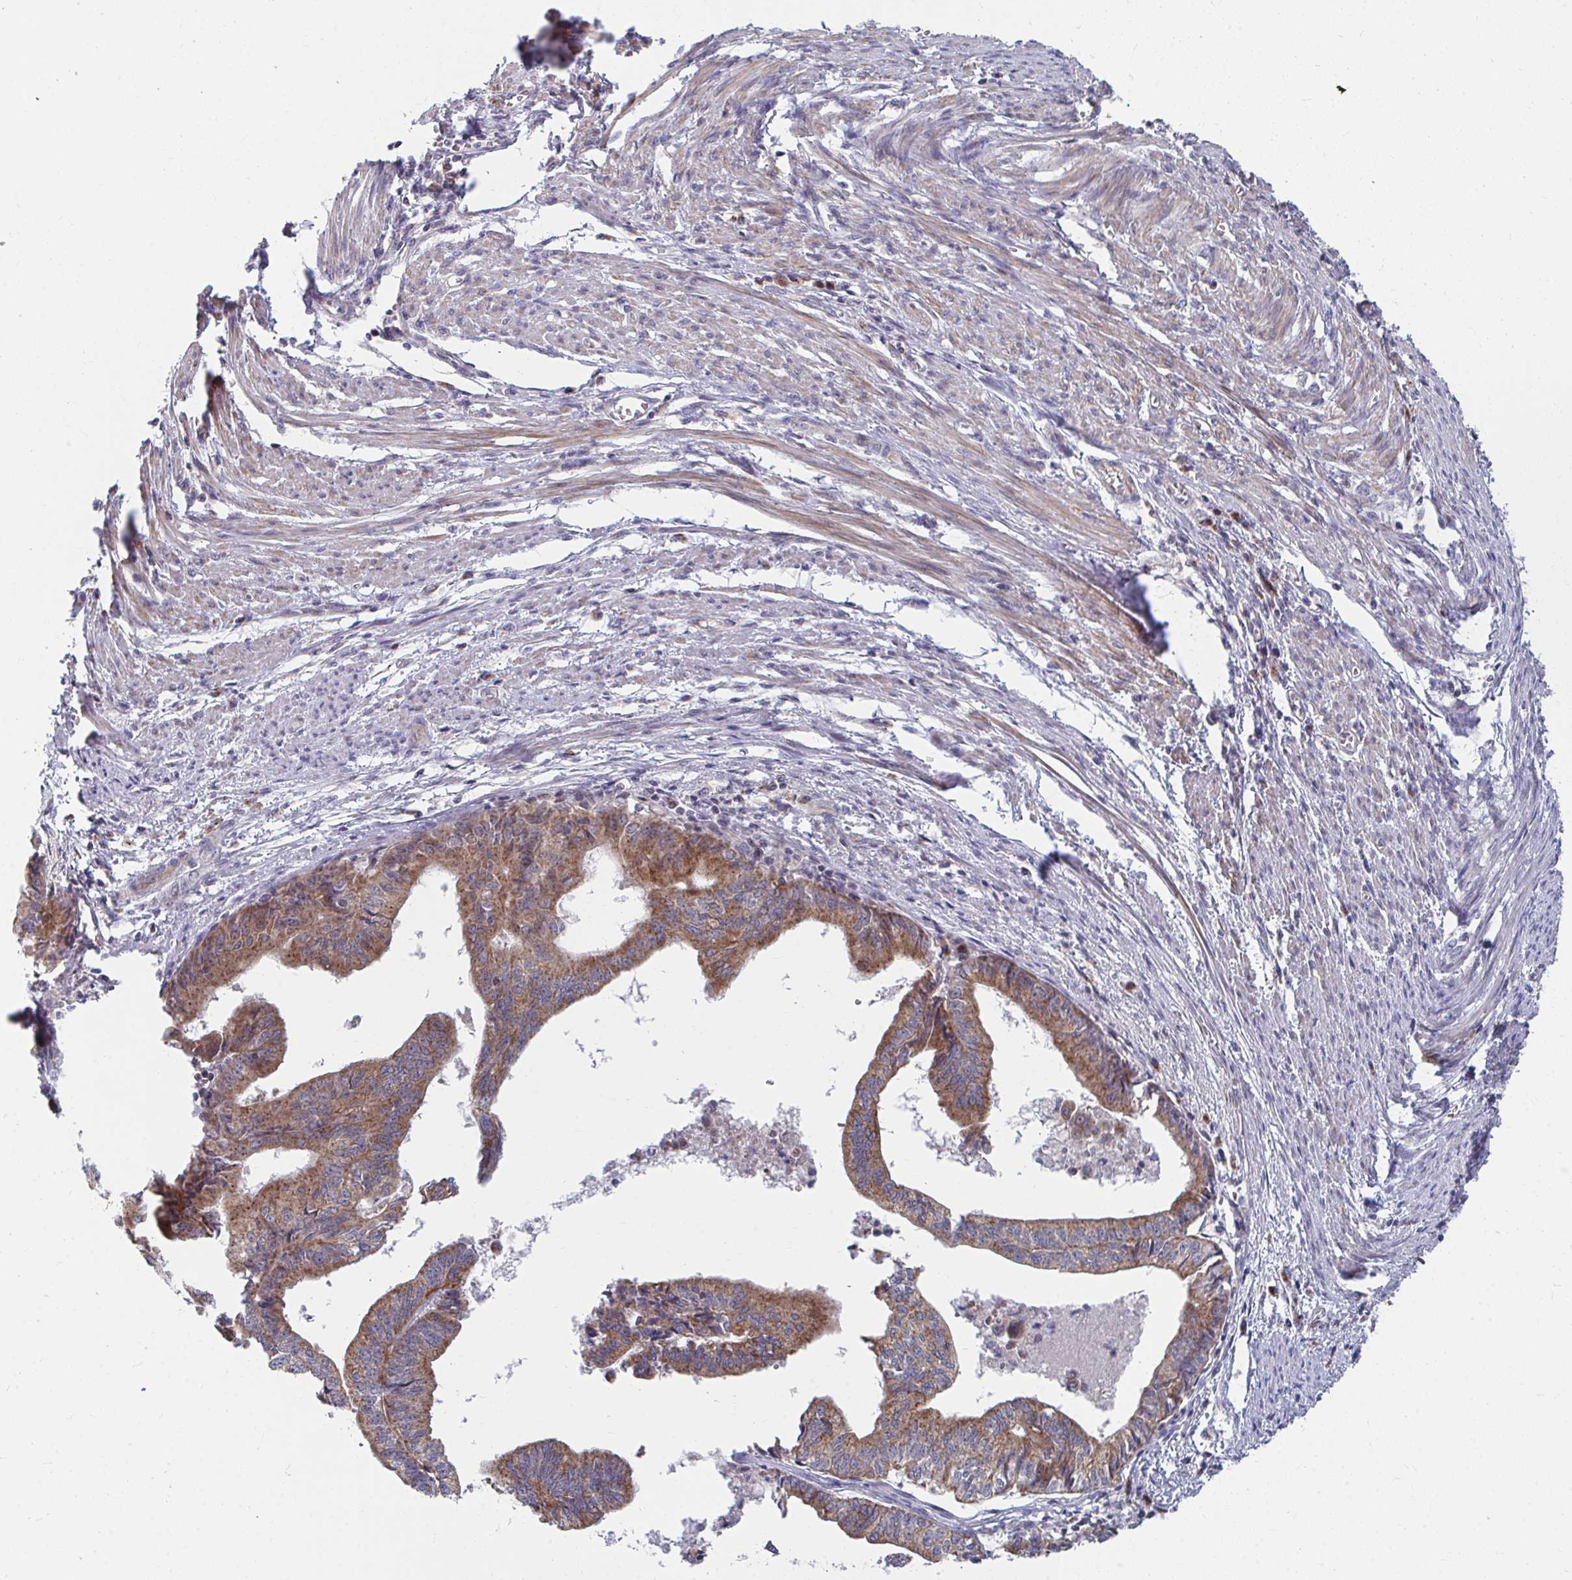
{"staining": {"intensity": "moderate", "quantity": ">75%", "location": "cytoplasmic/membranous"}, "tissue": "endometrial cancer", "cell_type": "Tumor cells", "image_type": "cancer", "snomed": [{"axis": "morphology", "description": "Adenocarcinoma, NOS"}, {"axis": "topography", "description": "Endometrium"}], "caption": "Human endometrial adenocarcinoma stained with a protein marker reveals moderate staining in tumor cells.", "gene": "PEX3", "patient": {"sex": "female", "age": 65}}